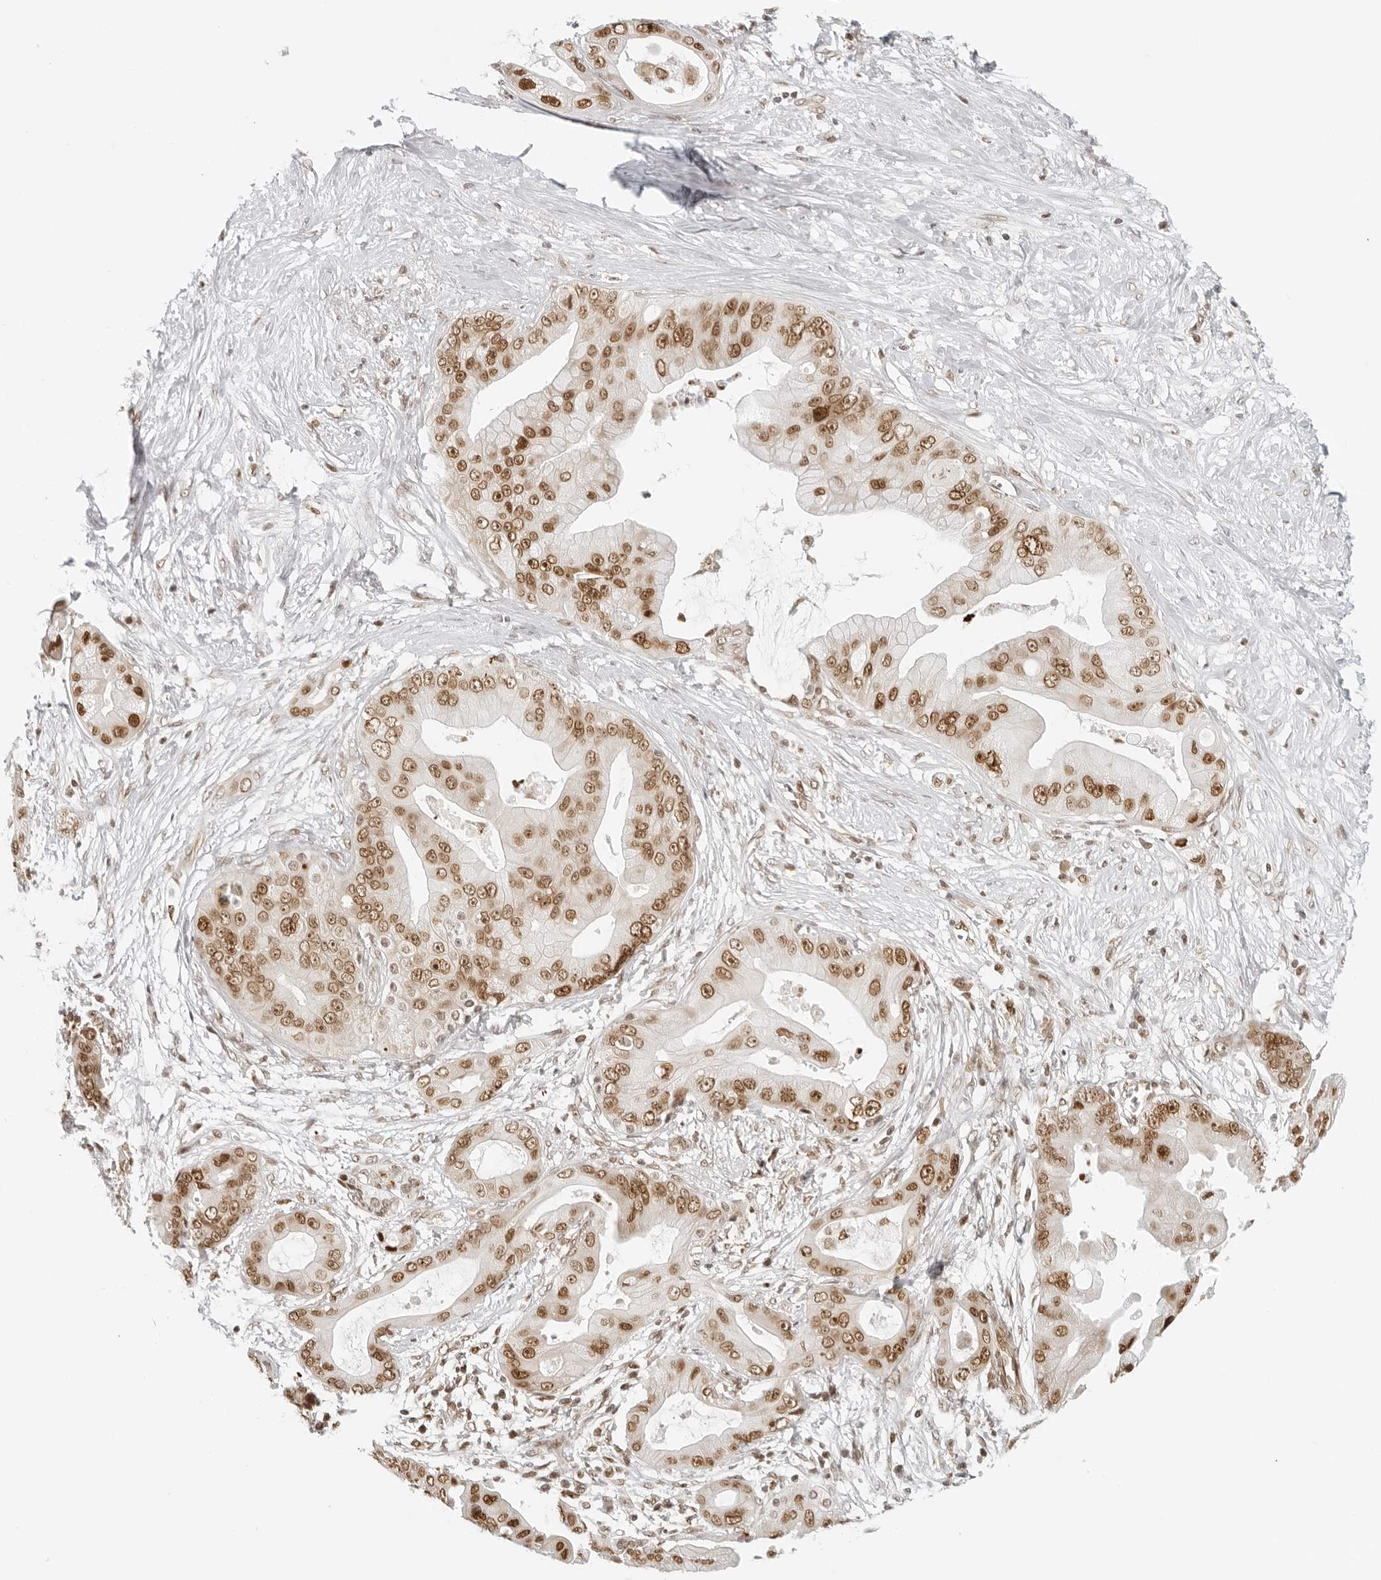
{"staining": {"intensity": "moderate", "quantity": ">75%", "location": "nuclear"}, "tissue": "pancreatic cancer", "cell_type": "Tumor cells", "image_type": "cancer", "snomed": [{"axis": "morphology", "description": "Adenocarcinoma, NOS"}, {"axis": "topography", "description": "Pancreas"}], "caption": "Pancreatic cancer stained with DAB (3,3'-diaminobenzidine) IHC displays medium levels of moderate nuclear staining in about >75% of tumor cells.", "gene": "RCC1", "patient": {"sex": "female", "age": 75}}